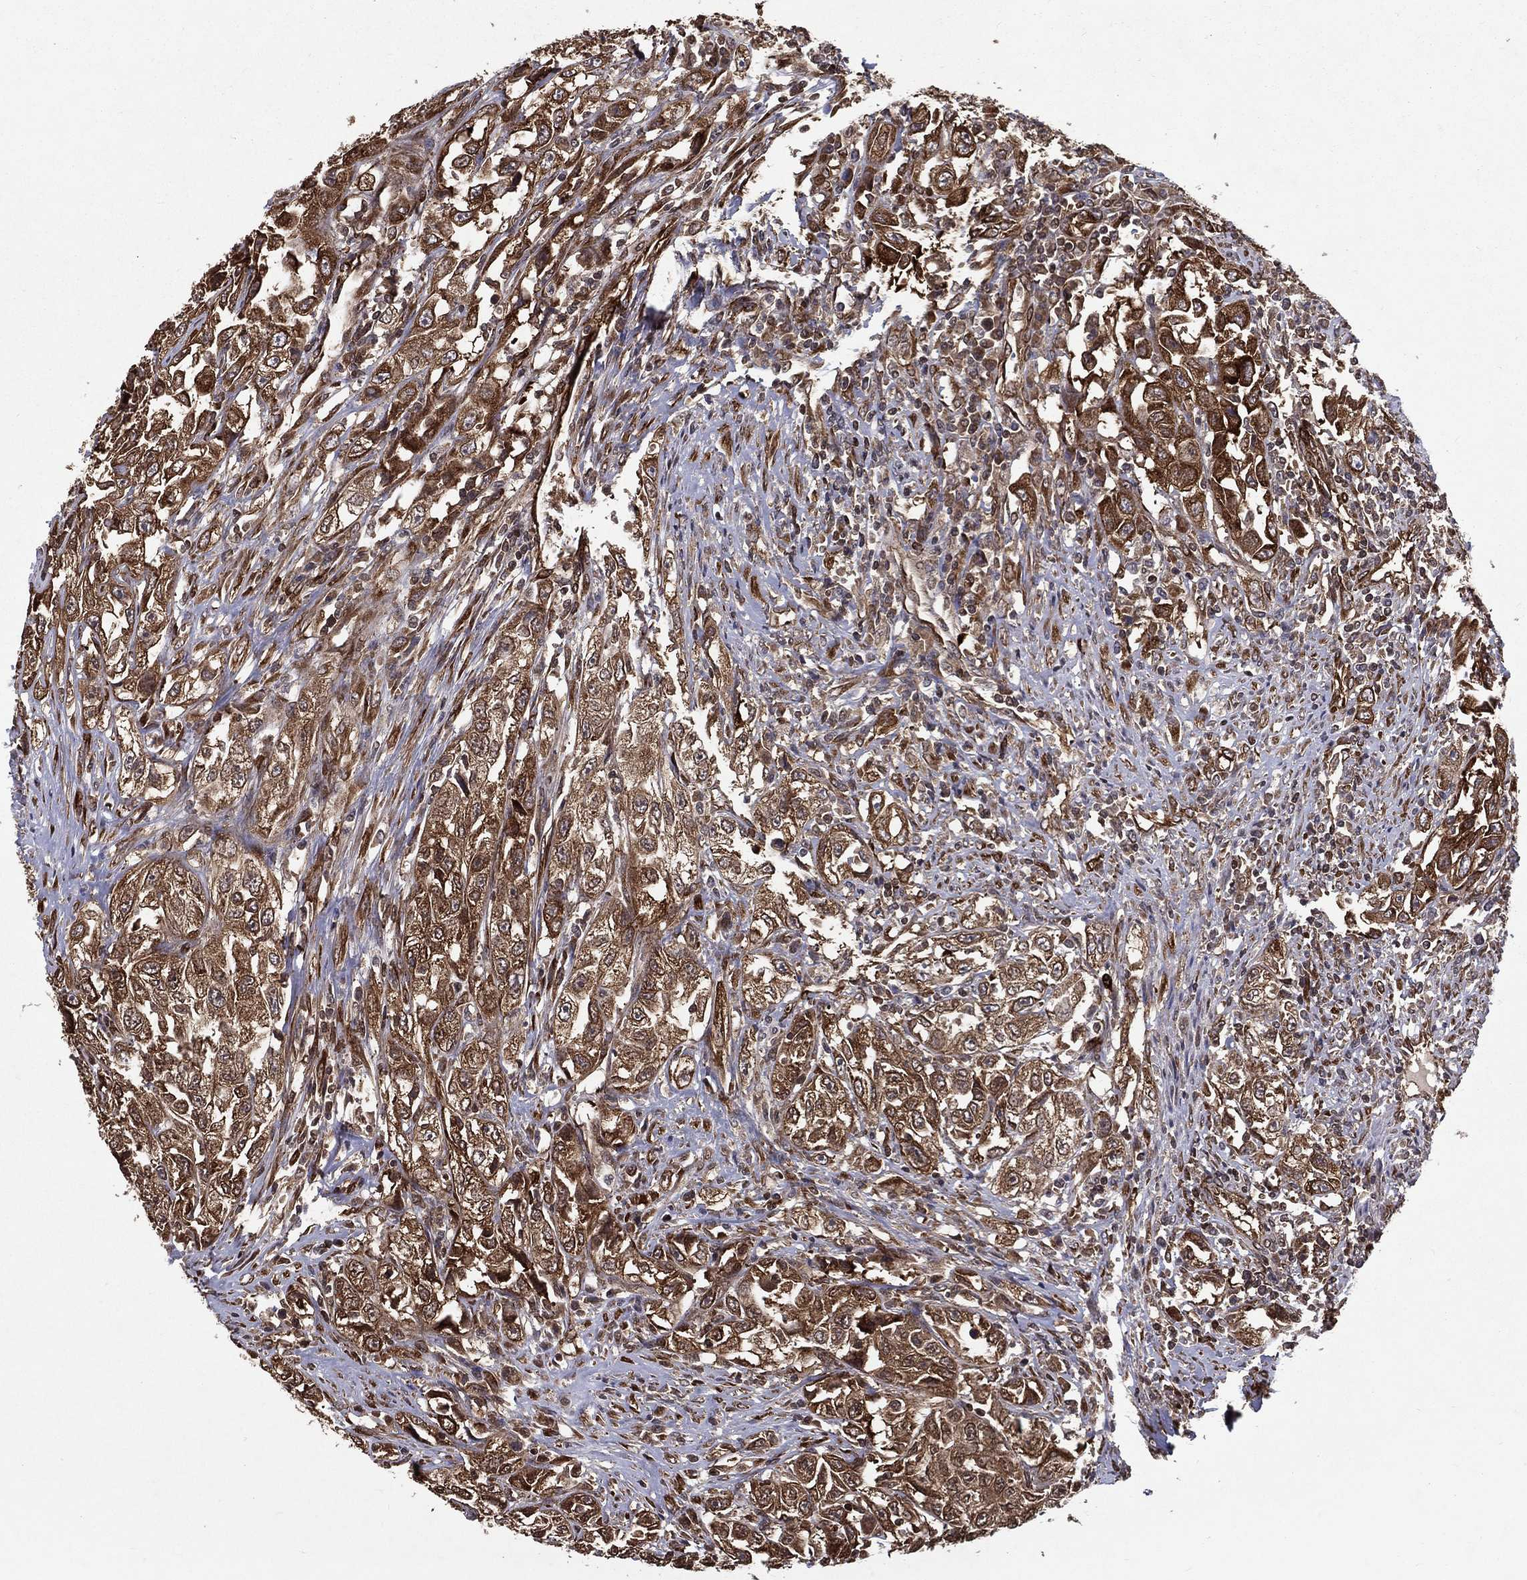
{"staining": {"intensity": "strong", "quantity": ">75%", "location": "cytoplasmic/membranous"}, "tissue": "urothelial cancer", "cell_type": "Tumor cells", "image_type": "cancer", "snomed": [{"axis": "morphology", "description": "Urothelial carcinoma, High grade"}, {"axis": "topography", "description": "Urinary bladder"}], "caption": "High-grade urothelial carcinoma stained with a brown dye demonstrates strong cytoplasmic/membranous positive expression in about >75% of tumor cells.", "gene": "CERS2", "patient": {"sex": "female", "age": 56}}